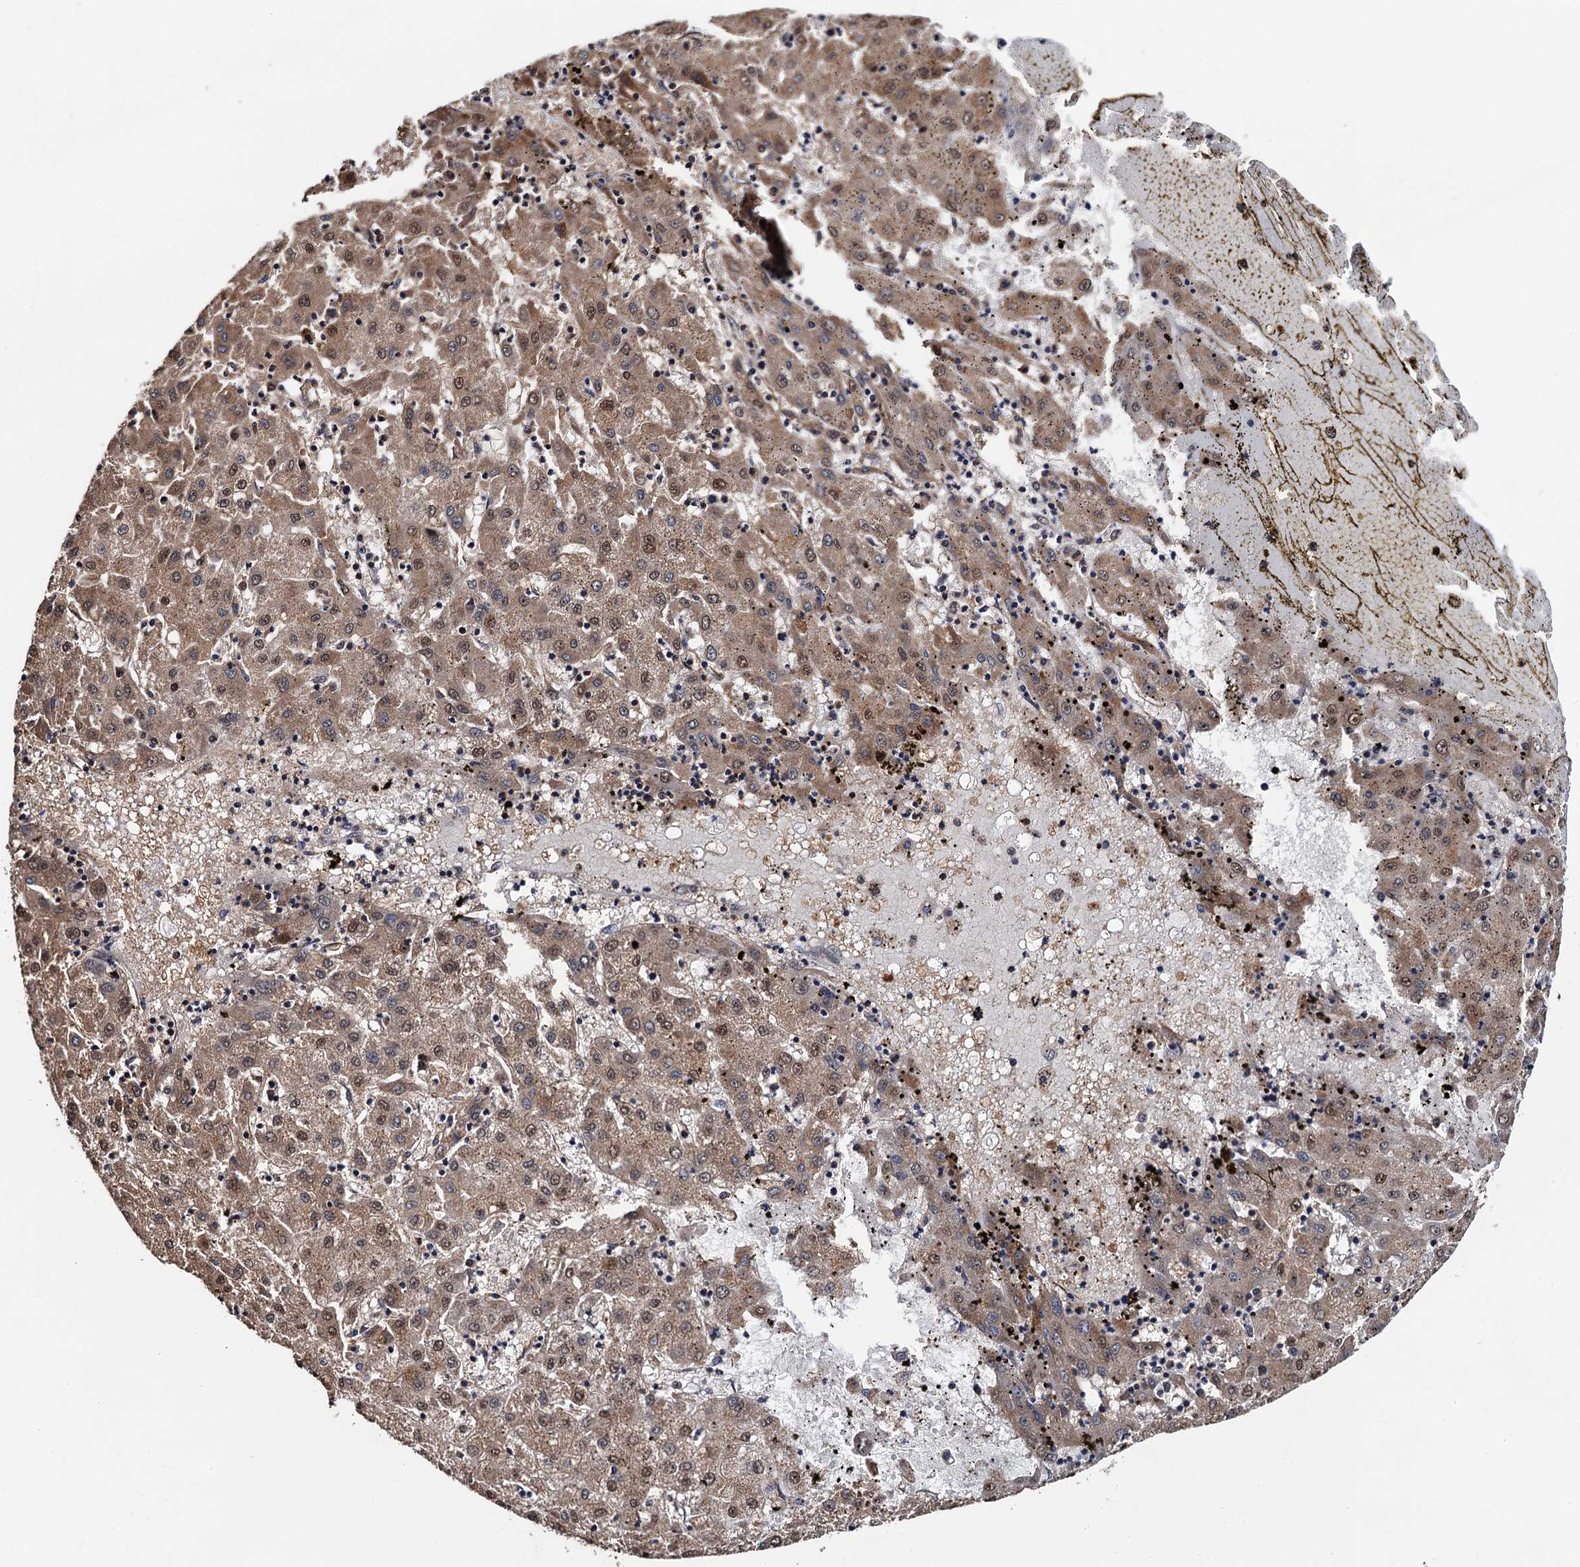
{"staining": {"intensity": "weak", "quantity": ">75%", "location": "cytoplasmic/membranous,nuclear"}, "tissue": "liver cancer", "cell_type": "Tumor cells", "image_type": "cancer", "snomed": [{"axis": "morphology", "description": "Carcinoma, Hepatocellular, NOS"}, {"axis": "topography", "description": "Liver"}], "caption": "Liver hepatocellular carcinoma stained with a brown dye shows weak cytoplasmic/membranous and nuclear positive positivity in about >75% of tumor cells.", "gene": "MIER2", "patient": {"sex": "male", "age": 72}}